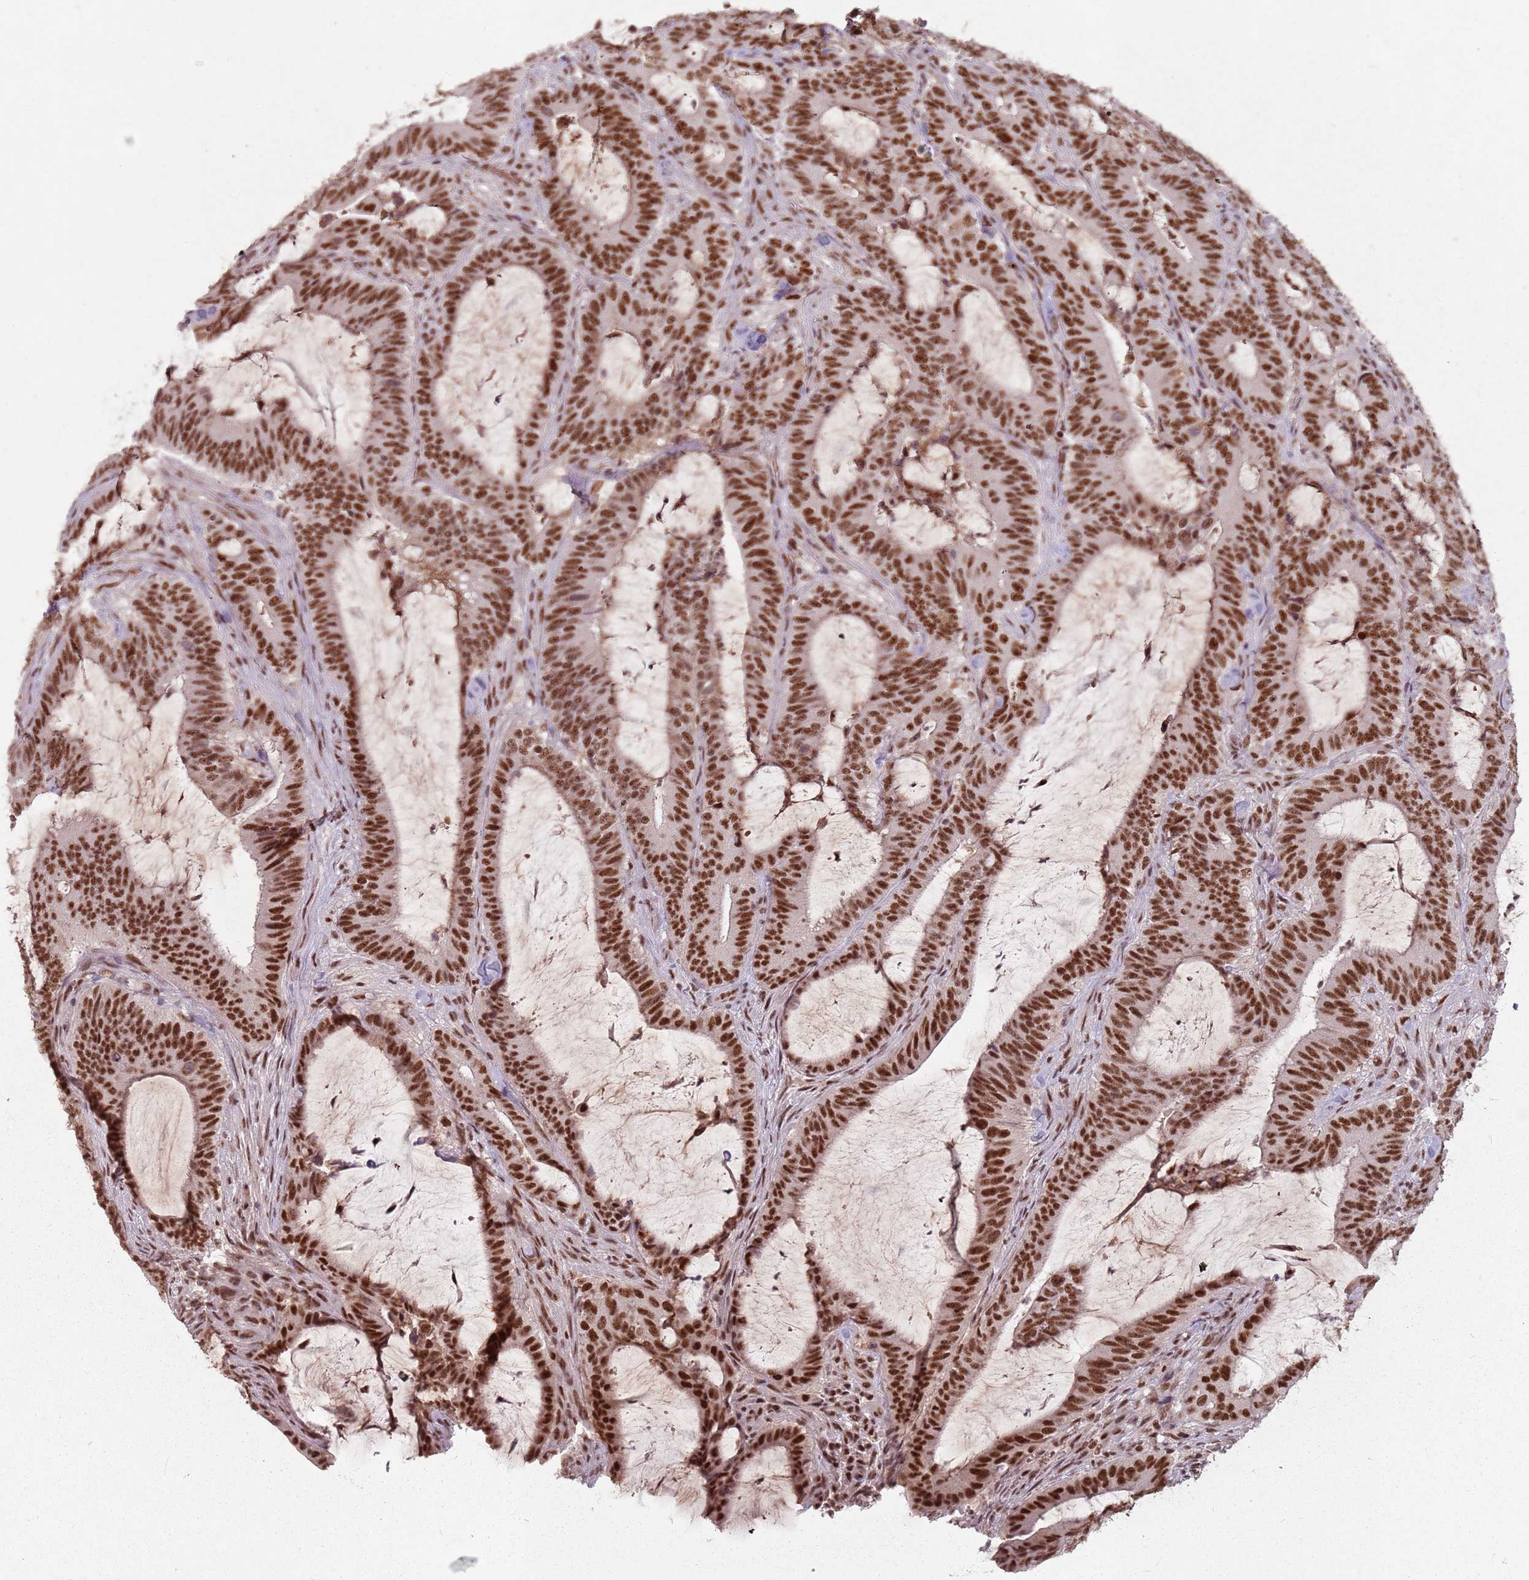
{"staining": {"intensity": "moderate", "quantity": ">75%", "location": "nuclear"}, "tissue": "colorectal cancer", "cell_type": "Tumor cells", "image_type": "cancer", "snomed": [{"axis": "morphology", "description": "Adenocarcinoma, NOS"}, {"axis": "topography", "description": "Colon"}], "caption": "Protein positivity by IHC shows moderate nuclear positivity in approximately >75% of tumor cells in adenocarcinoma (colorectal).", "gene": "NCBP1", "patient": {"sex": "female", "age": 43}}